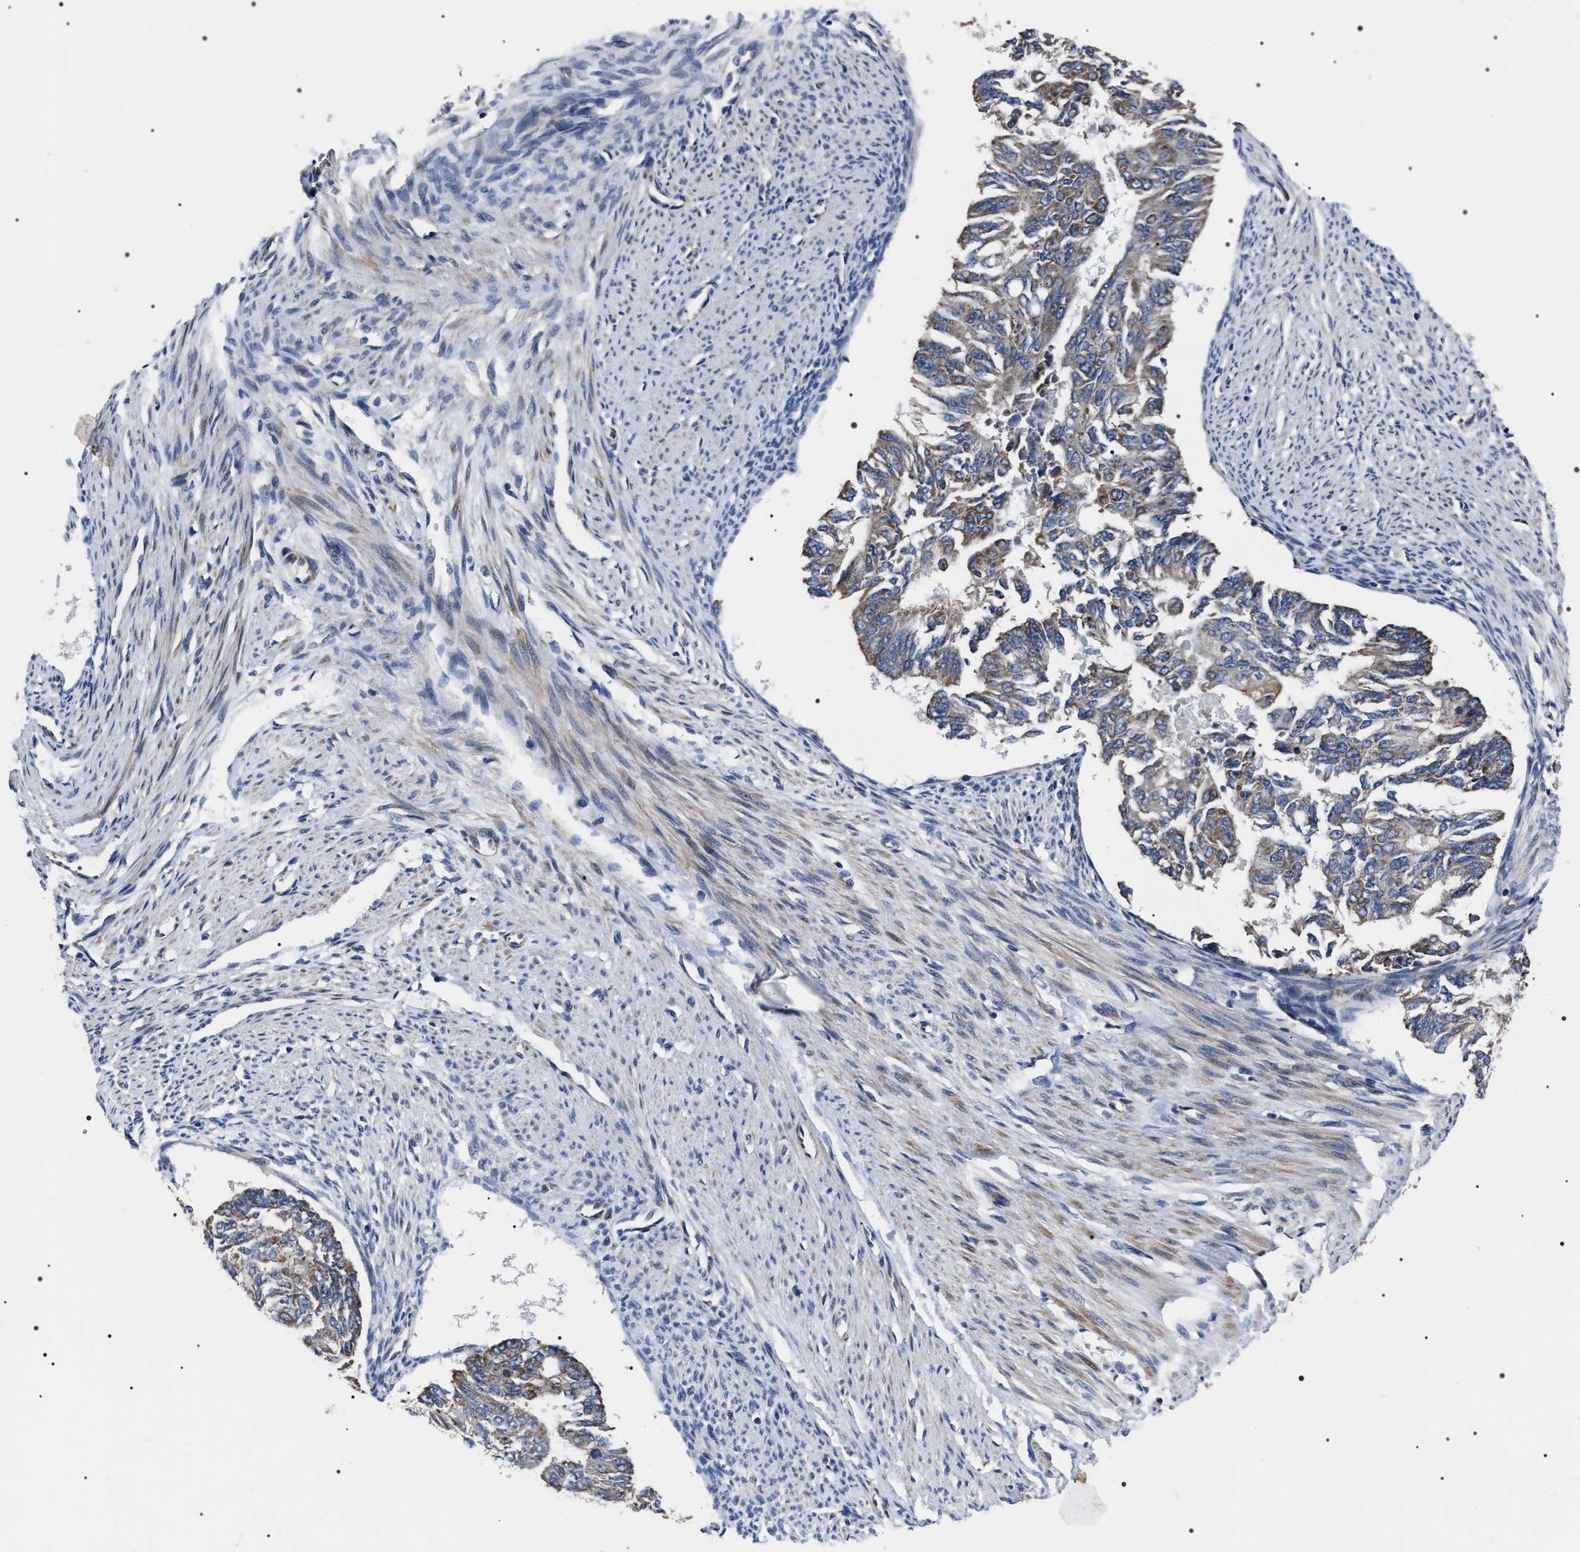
{"staining": {"intensity": "weak", "quantity": "25%-75%", "location": "cytoplasmic/membranous"}, "tissue": "endometrial cancer", "cell_type": "Tumor cells", "image_type": "cancer", "snomed": [{"axis": "morphology", "description": "Adenocarcinoma, NOS"}, {"axis": "topography", "description": "Endometrium"}], "caption": "DAB (3,3'-diaminobenzidine) immunohistochemical staining of human endometrial cancer shows weak cytoplasmic/membranous protein staining in approximately 25%-75% of tumor cells.", "gene": "MIS18A", "patient": {"sex": "female", "age": 32}}